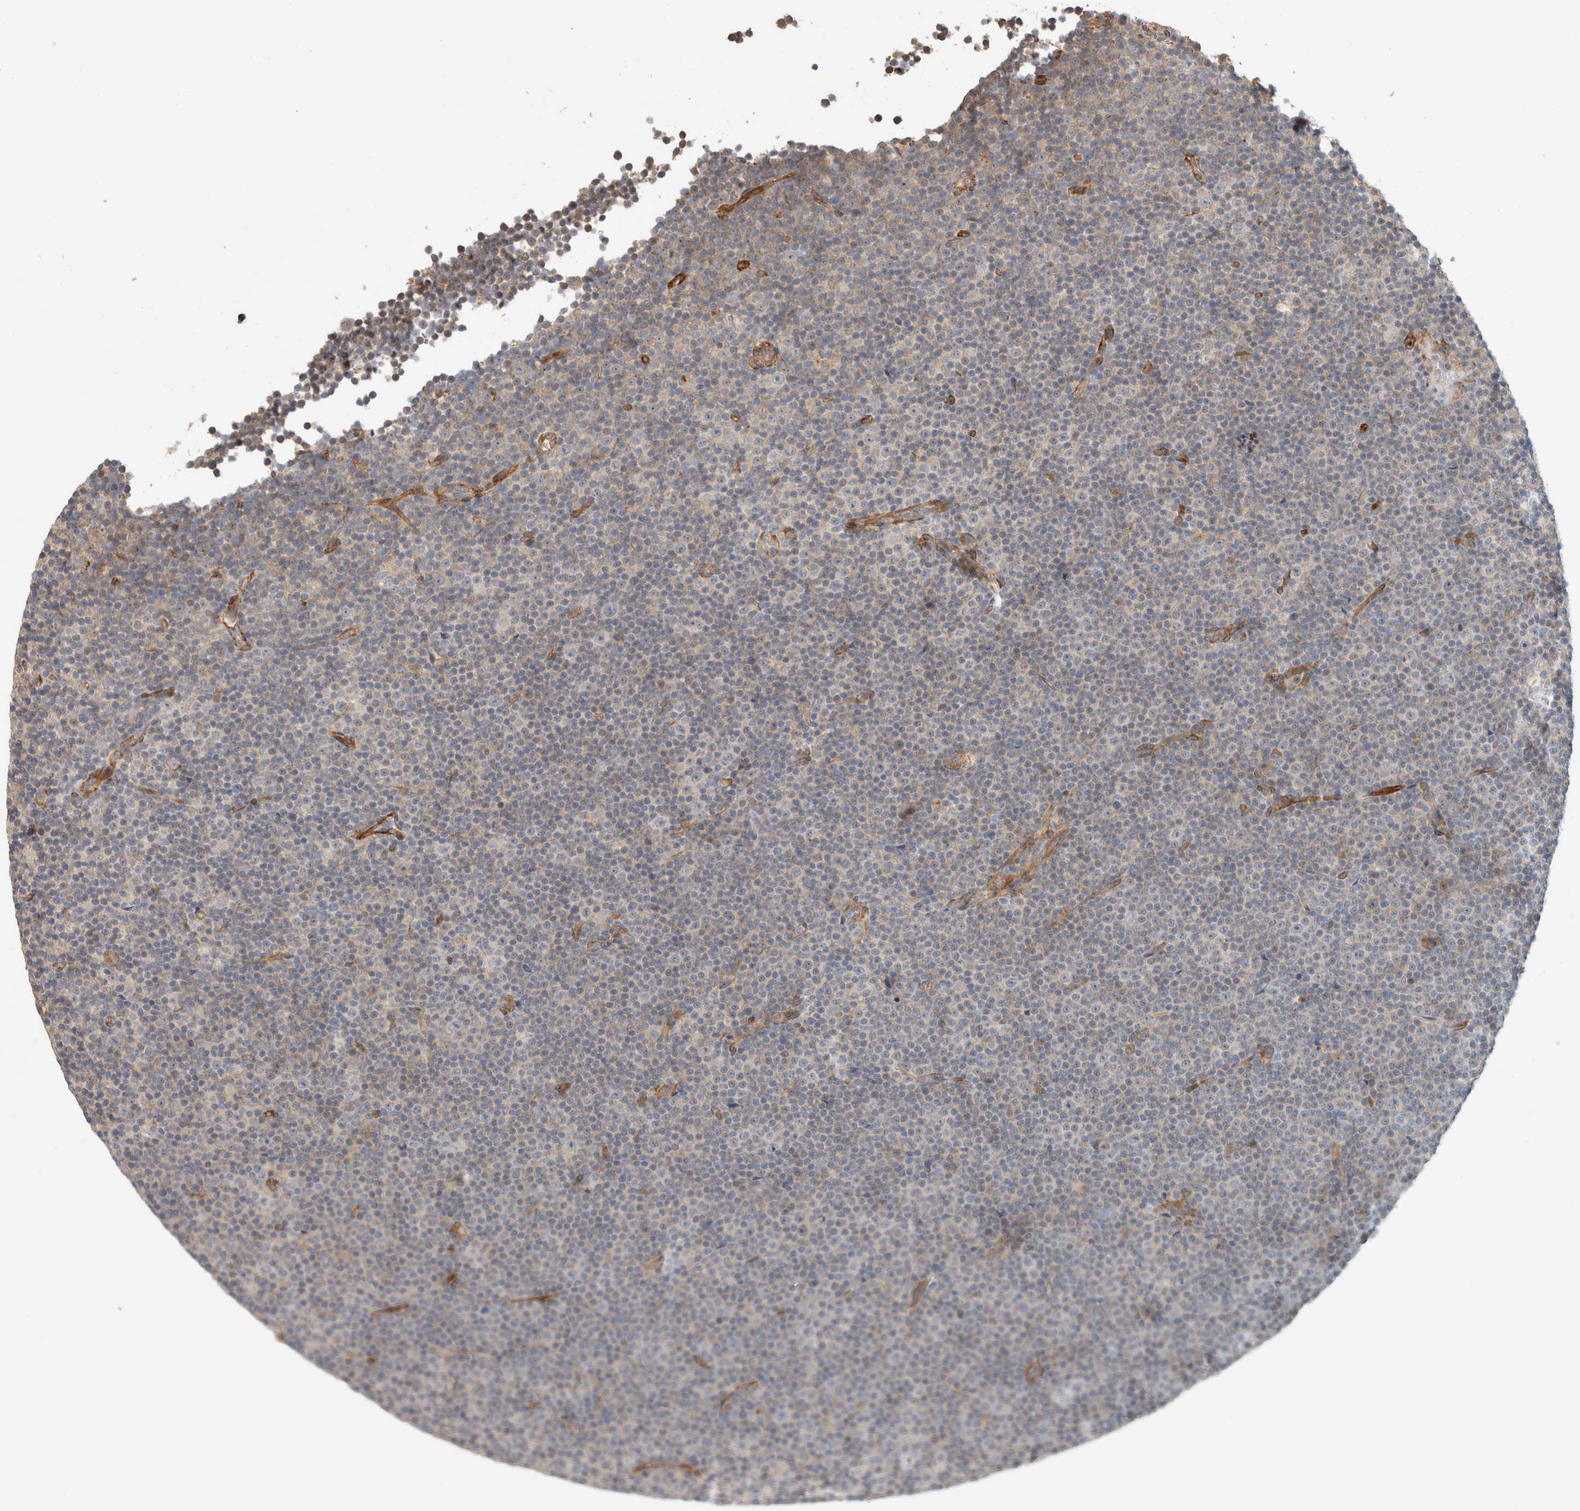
{"staining": {"intensity": "negative", "quantity": "none", "location": "none"}, "tissue": "lymphoma", "cell_type": "Tumor cells", "image_type": "cancer", "snomed": [{"axis": "morphology", "description": "Malignant lymphoma, non-Hodgkin's type, Low grade"}, {"axis": "topography", "description": "Lymph node"}], "caption": "DAB immunohistochemical staining of human lymphoma reveals no significant expression in tumor cells. Nuclei are stained in blue.", "gene": "SIPA1L2", "patient": {"sex": "female", "age": 67}}